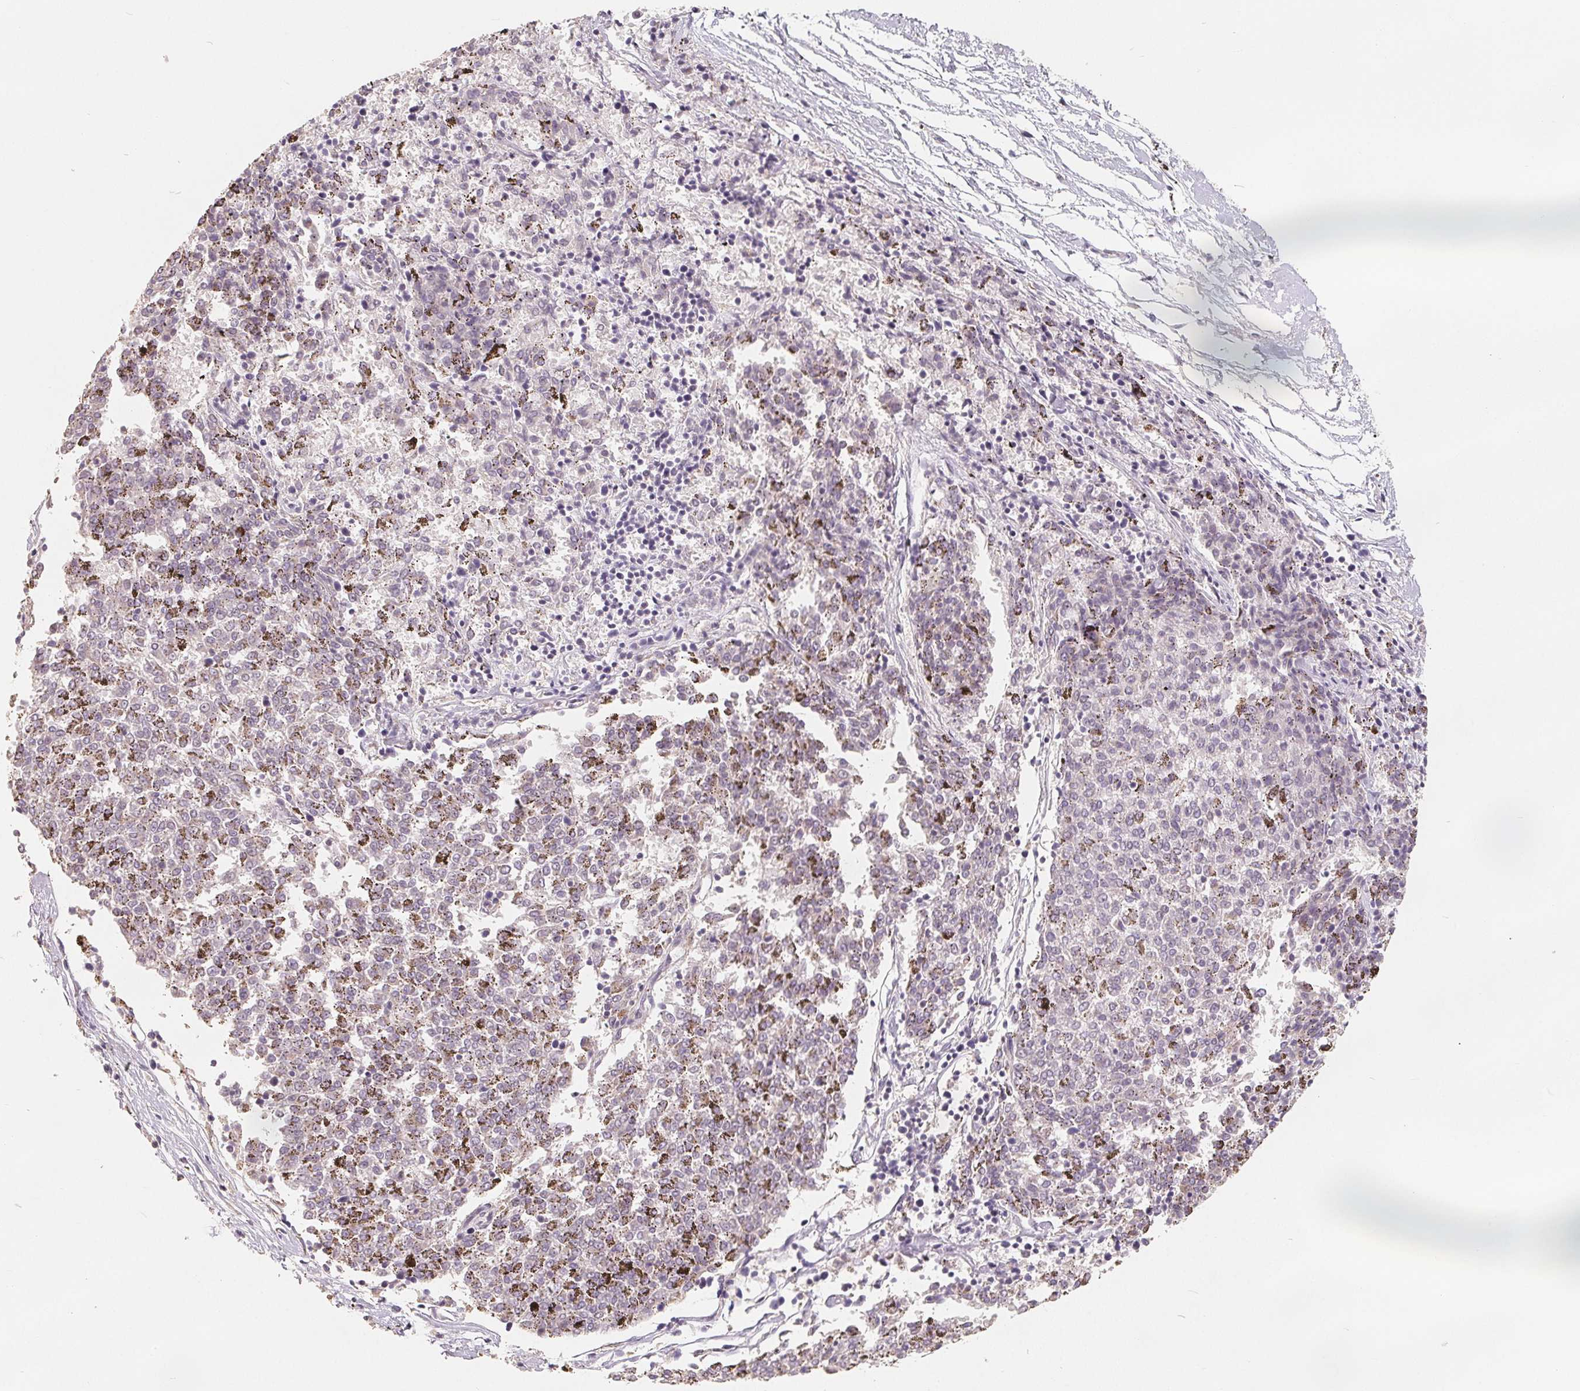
{"staining": {"intensity": "negative", "quantity": "none", "location": "none"}, "tissue": "melanoma", "cell_type": "Tumor cells", "image_type": "cancer", "snomed": [{"axis": "morphology", "description": "Malignant melanoma, NOS"}, {"axis": "topography", "description": "Skin"}], "caption": "Protein analysis of malignant melanoma shows no significant staining in tumor cells.", "gene": "CCDC138", "patient": {"sex": "female", "age": 72}}